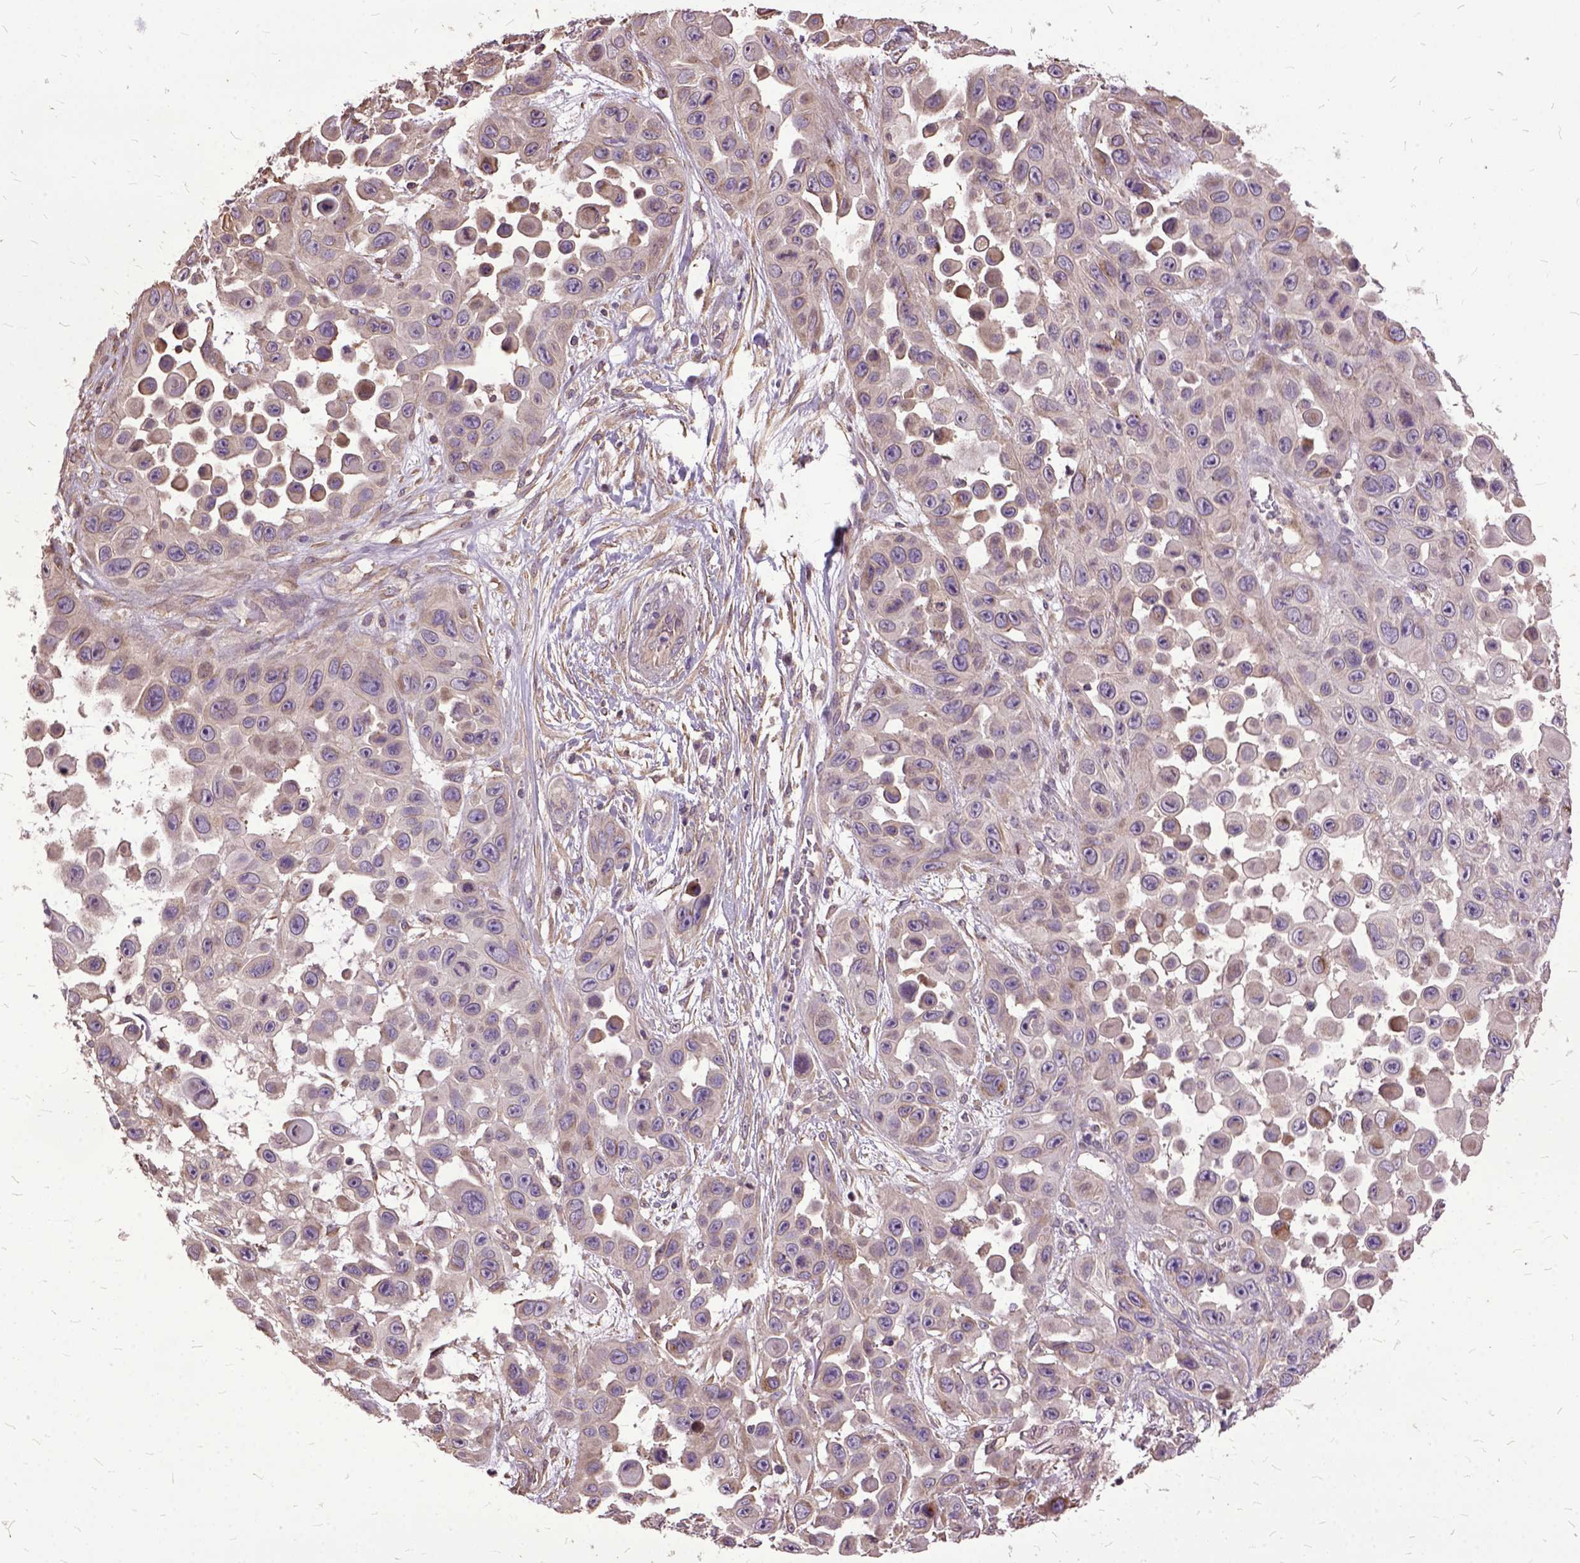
{"staining": {"intensity": "negative", "quantity": "none", "location": "none"}, "tissue": "skin cancer", "cell_type": "Tumor cells", "image_type": "cancer", "snomed": [{"axis": "morphology", "description": "Squamous cell carcinoma, NOS"}, {"axis": "topography", "description": "Skin"}], "caption": "Tumor cells show no significant expression in skin cancer. The staining was performed using DAB to visualize the protein expression in brown, while the nuclei were stained in blue with hematoxylin (Magnification: 20x).", "gene": "AREG", "patient": {"sex": "male", "age": 81}}